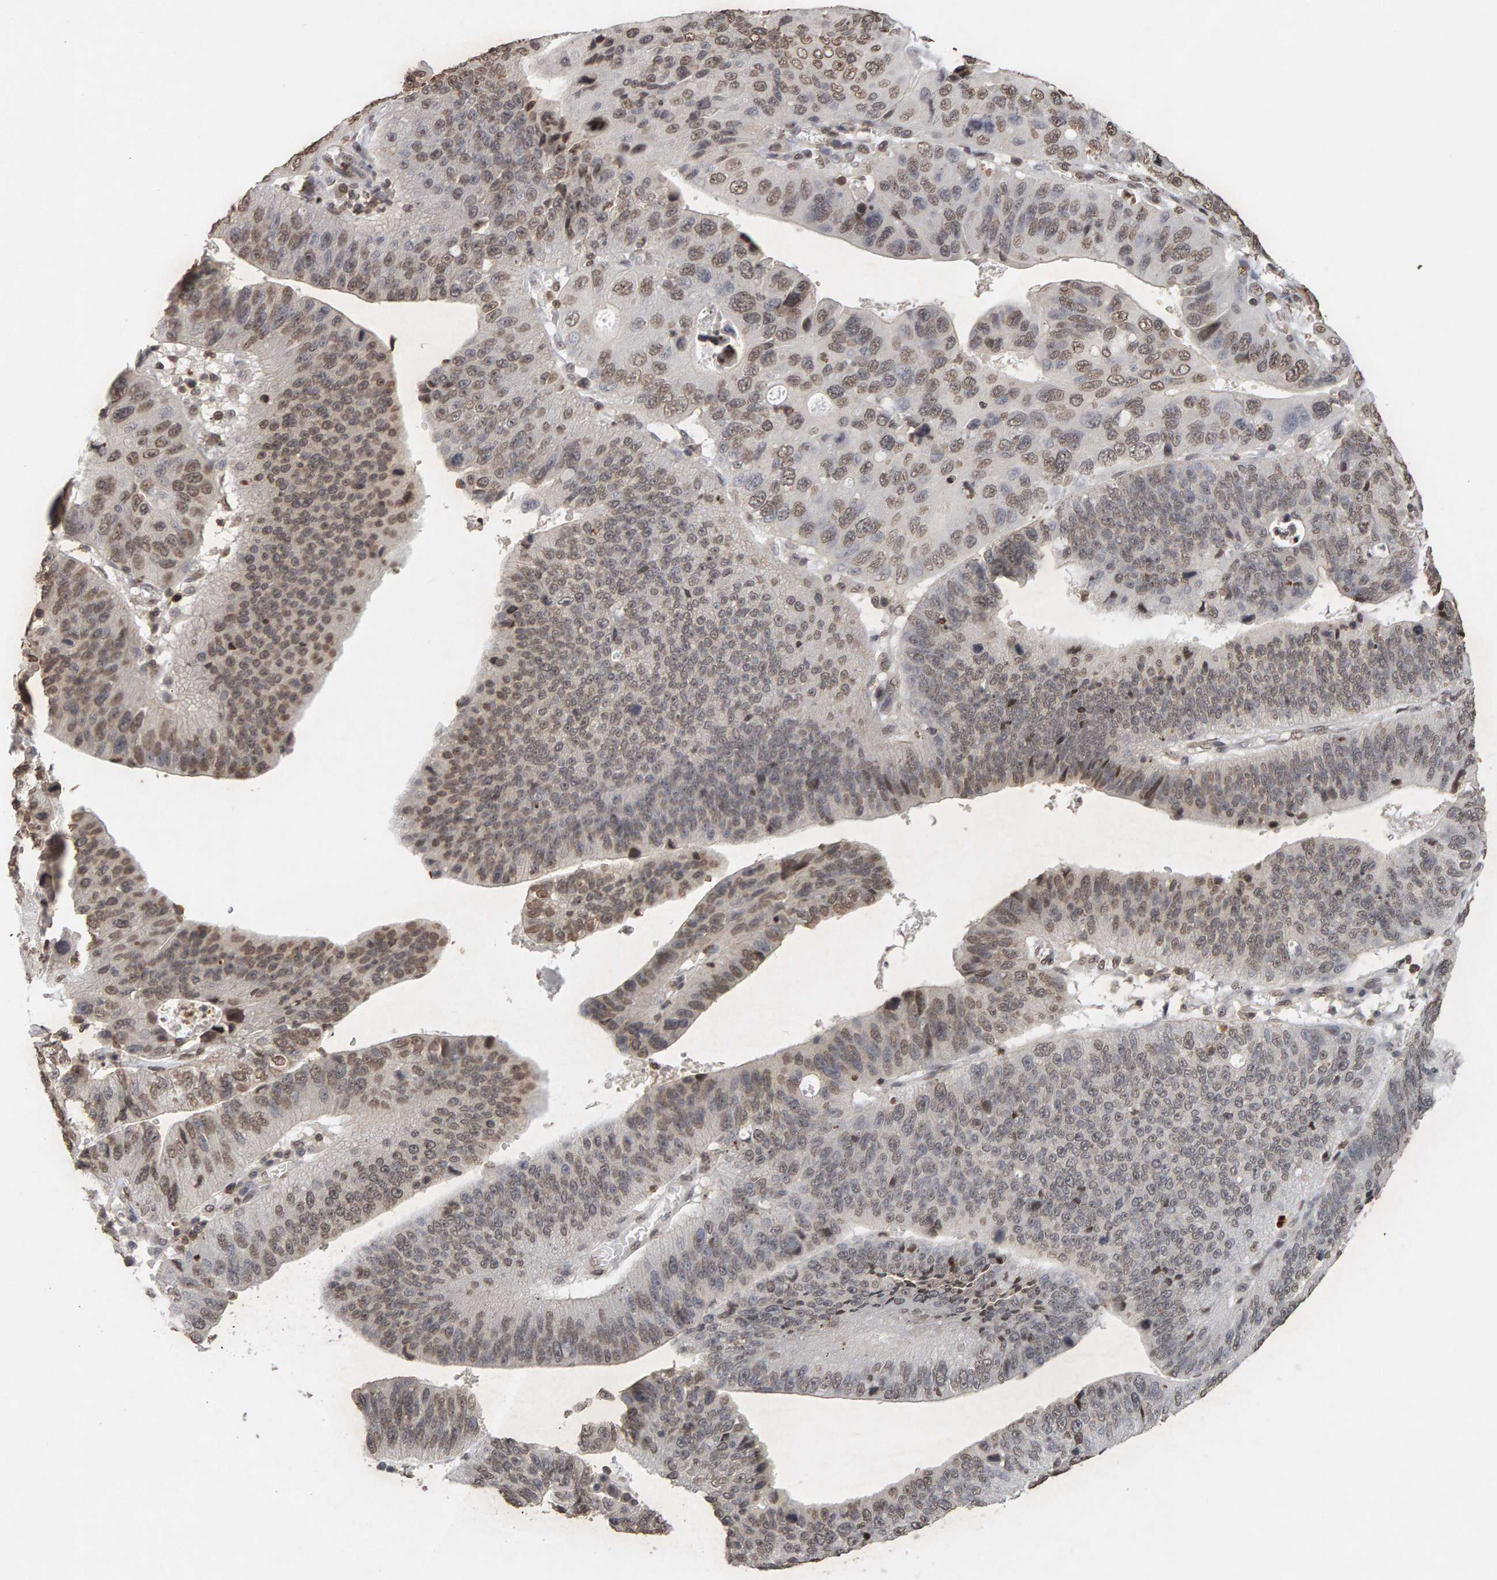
{"staining": {"intensity": "weak", "quantity": ">75%", "location": "nuclear"}, "tissue": "stomach cancer", "cell_type": "Tumor cells", "image_type": "cancer", "snomed": [{"axis": "morphology", "description": "Adenocarcinoma, NOS"}, {"axis": "topography", "description": "Stomach"}], "caption": "Immunohistochemistry (IHC) of stomach cancer reveals low levels of weak nuclear positivity in approximately >75% of tumor cells.", "gene": "DNAJB5", "patient": {"sex": "male", "age": 59}}